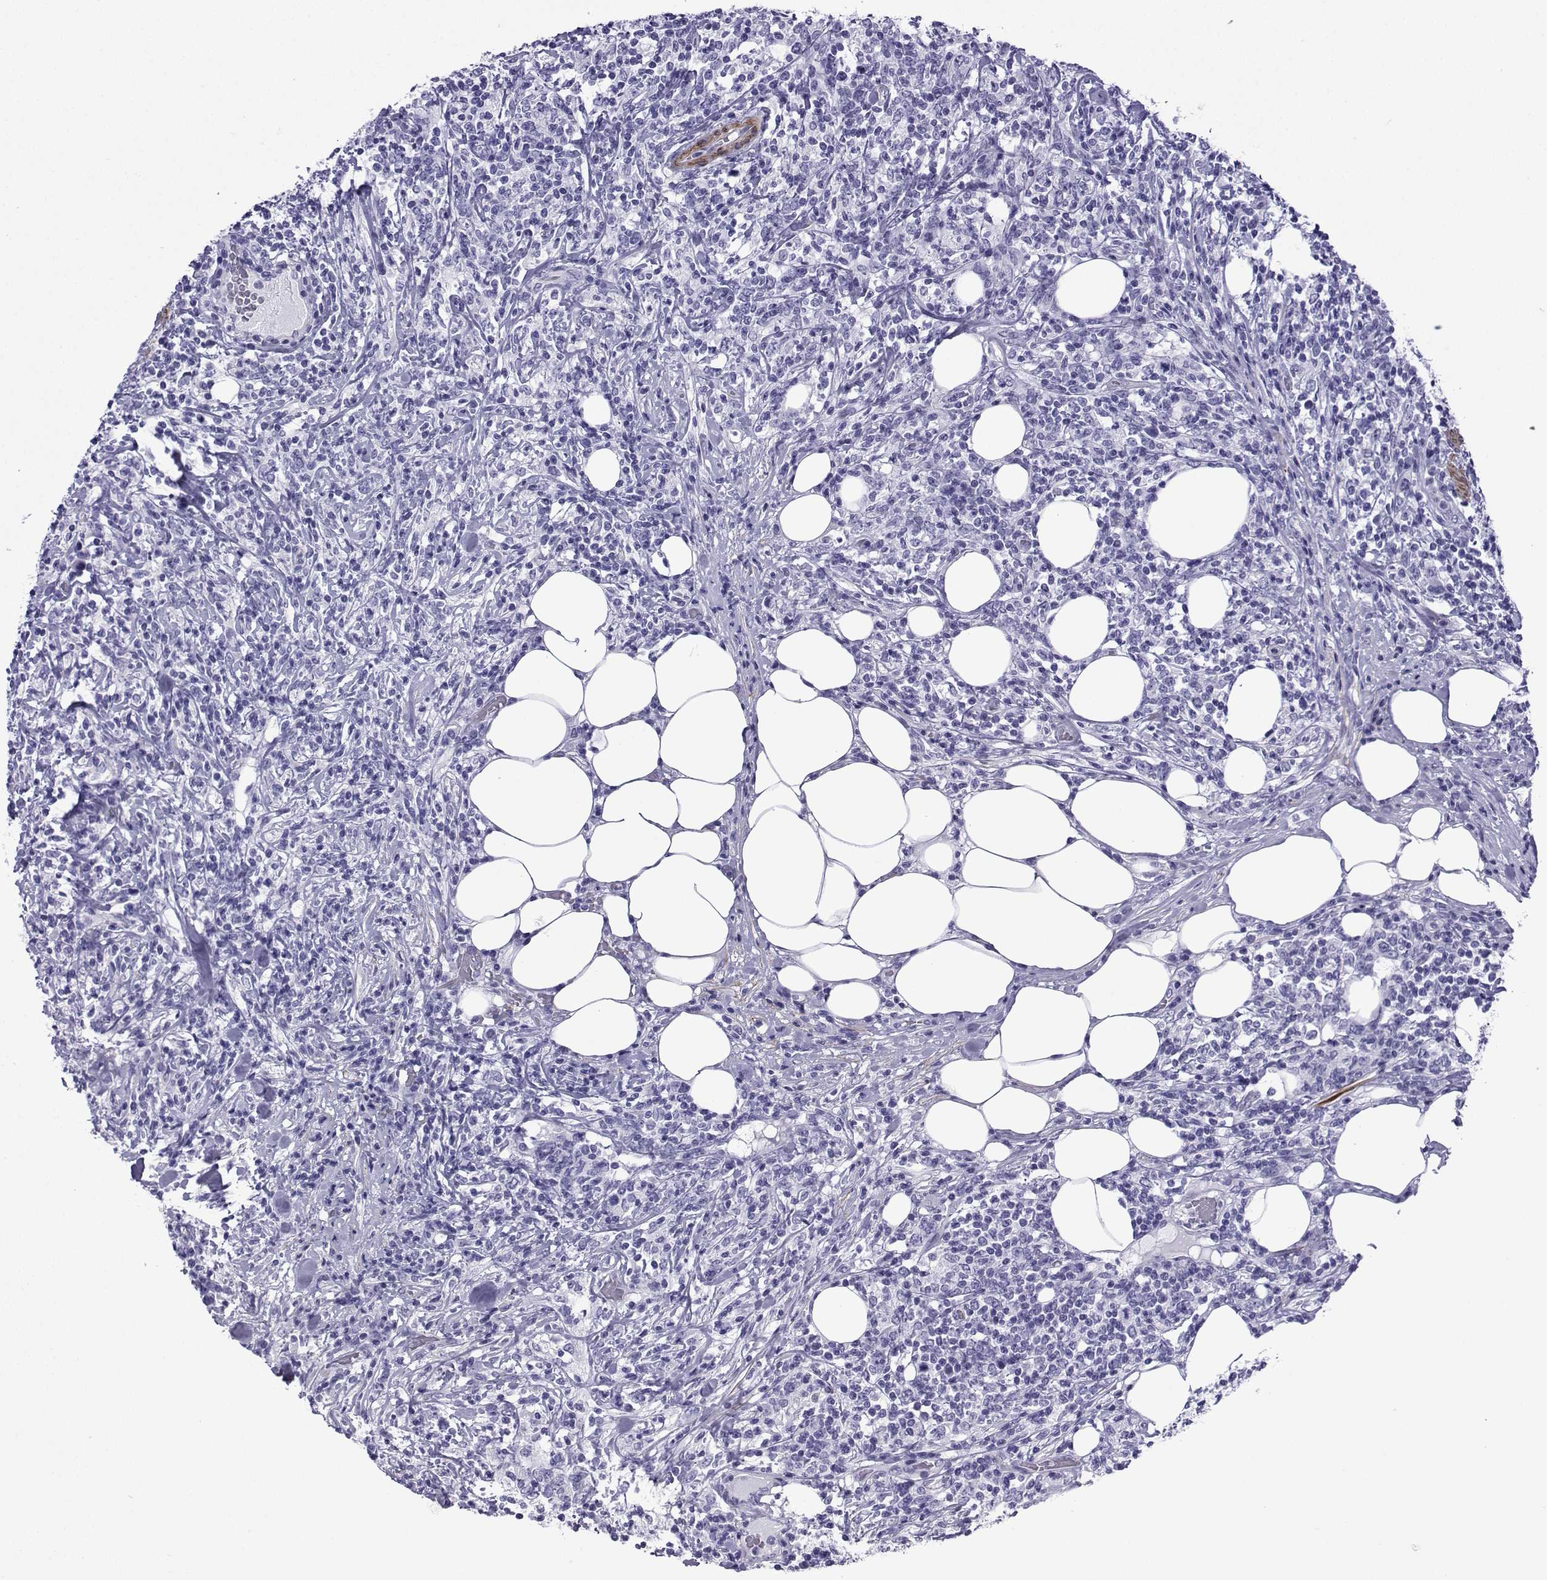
{"staining": {"intensity": "negative", "quantity": "none", "location": "none"}, "tissue": "lymphoma", "cell_type": "Tumor cells", "image_type": "cancer", "snomed": [{"axis": "morphology", "description": "Malignant lymphoma, non-Hodgkin's type, High grade"}, {"axis": "topography", "description": "Lymph node"}], "caption": "A histopathology image of human high-grade malignant lymphoma, non-Hodgkin's type is negative for staining in tumor cells.", "gene": "KCNF1", "patient": {"sex": "female", "age": 84}}